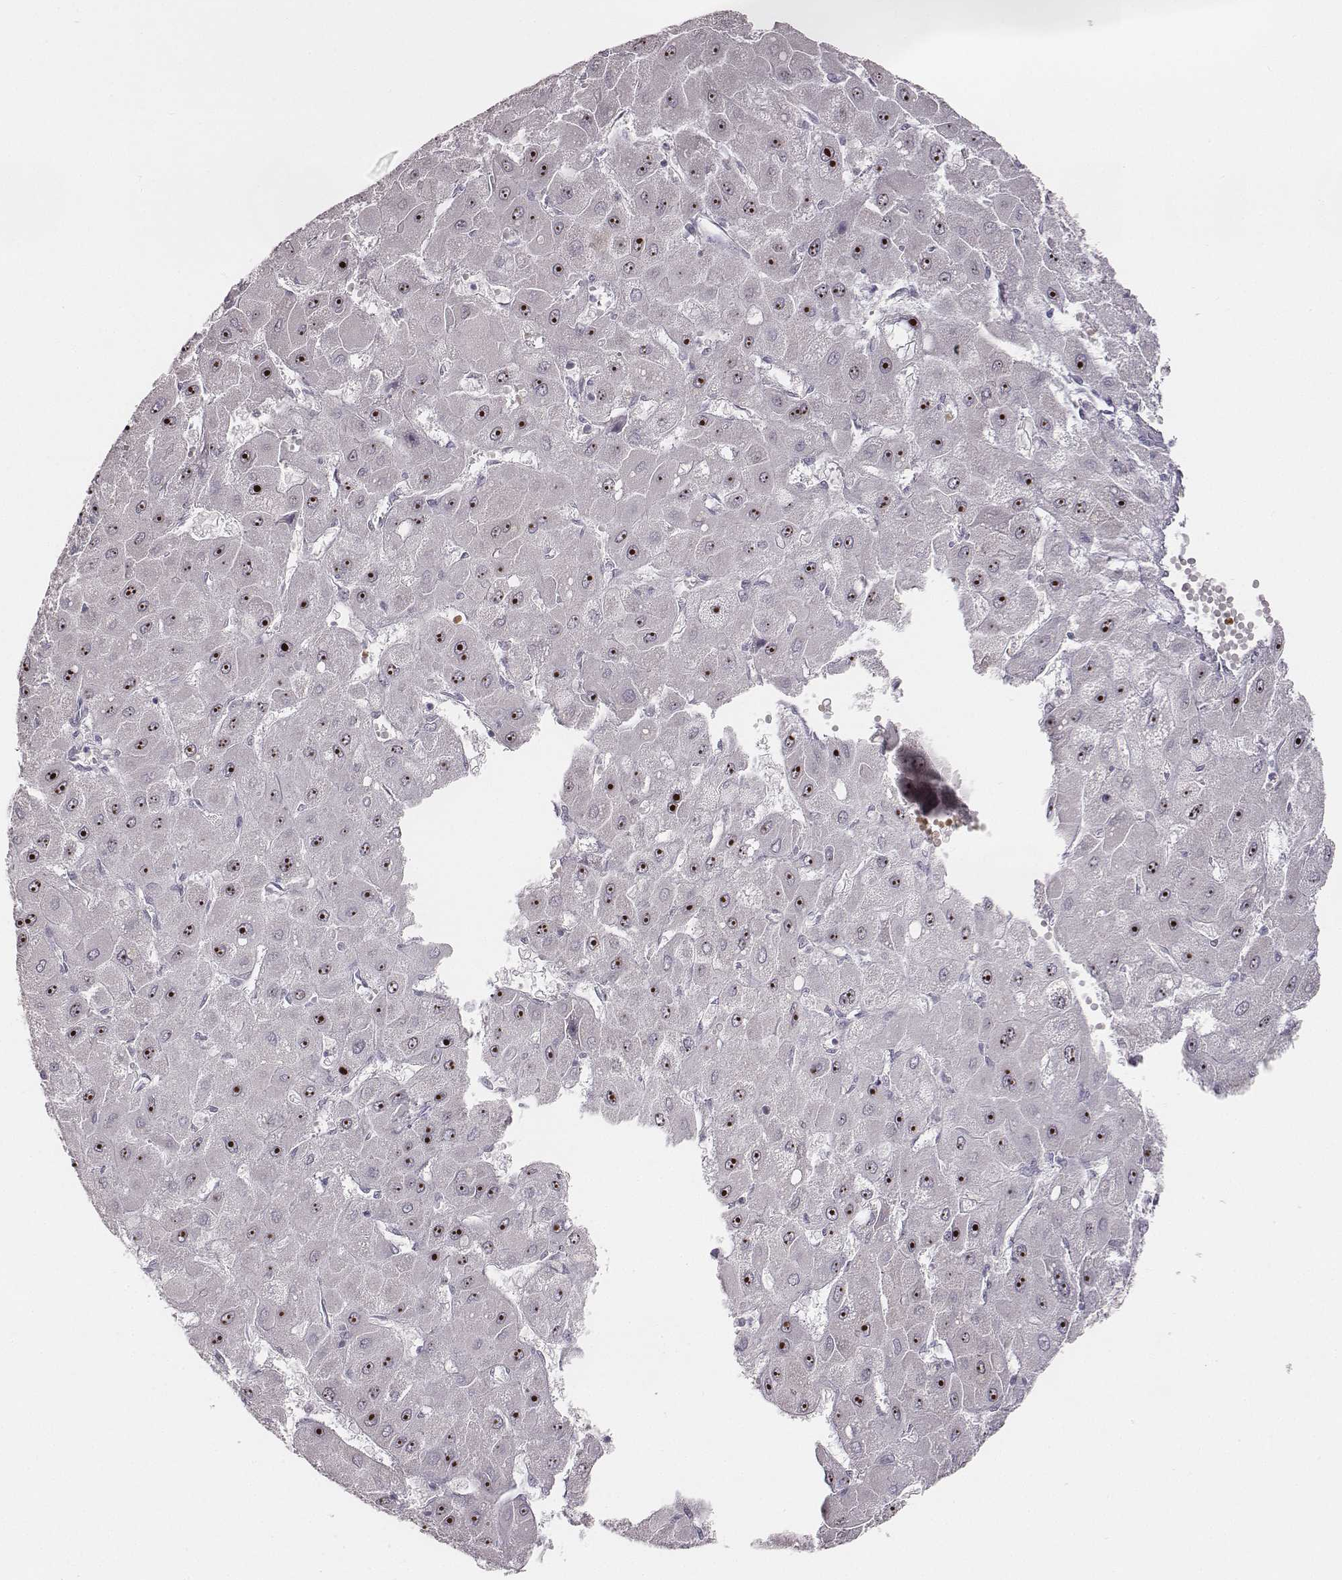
{"staining": {"intensity": "strong", "quantity": "25%-75%", "location": "nuclear"}, "tissue": "liver cancer", "cell_type": "Tumor cells", "image_type": "cancer", "snomed": [{"axis": "morphology", "description": "Carcinoma, Hepatocellular, NOS"}, {"axis": "topography", "description": "Liver"}], "caption": "The image displays a brown stain indicating the presence of a protein in the nuclear of tumor cells in liver hepatocellular carcinoma.", "gene": "NIFK", "patient": {"sex": "female", "age": 25}}